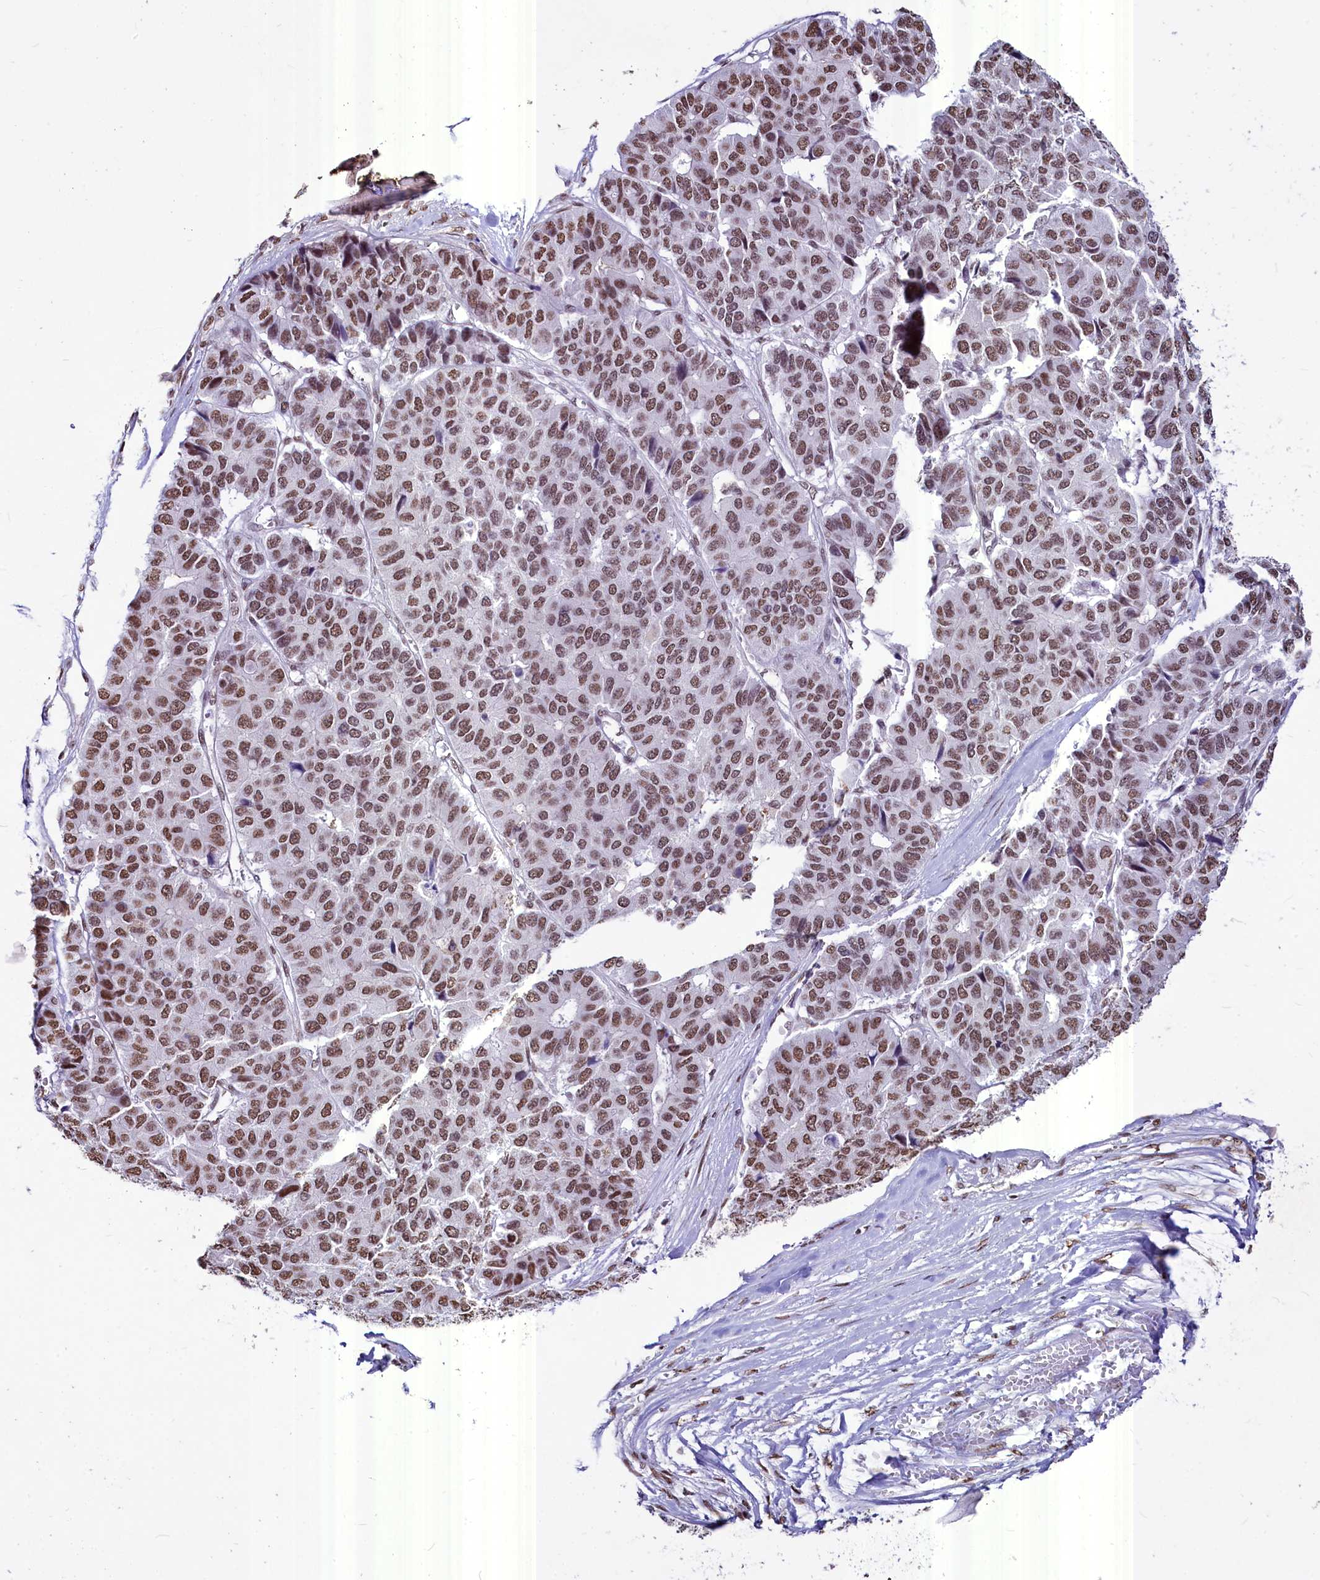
{"staining": {"intensity": "moderate", "quantity": ">75%", "location": "nuclear"}, "tissue": "pancreatic cancer", "cell_type": "Tumor cells", "image_type": "cancer", "snomed": [{"axis": "morphology", "description": "Adenocarcinoma, NOS"}, {"axis": "topography", "description": "Pancreas"}], "caption": "Protein staining shows moderate nuclear positivity in approximately >75% of tumor cells in pancreatic adenocarcinoma.", "gene": "PARPBP", "patient": {"sex": "male", "age": 50}}